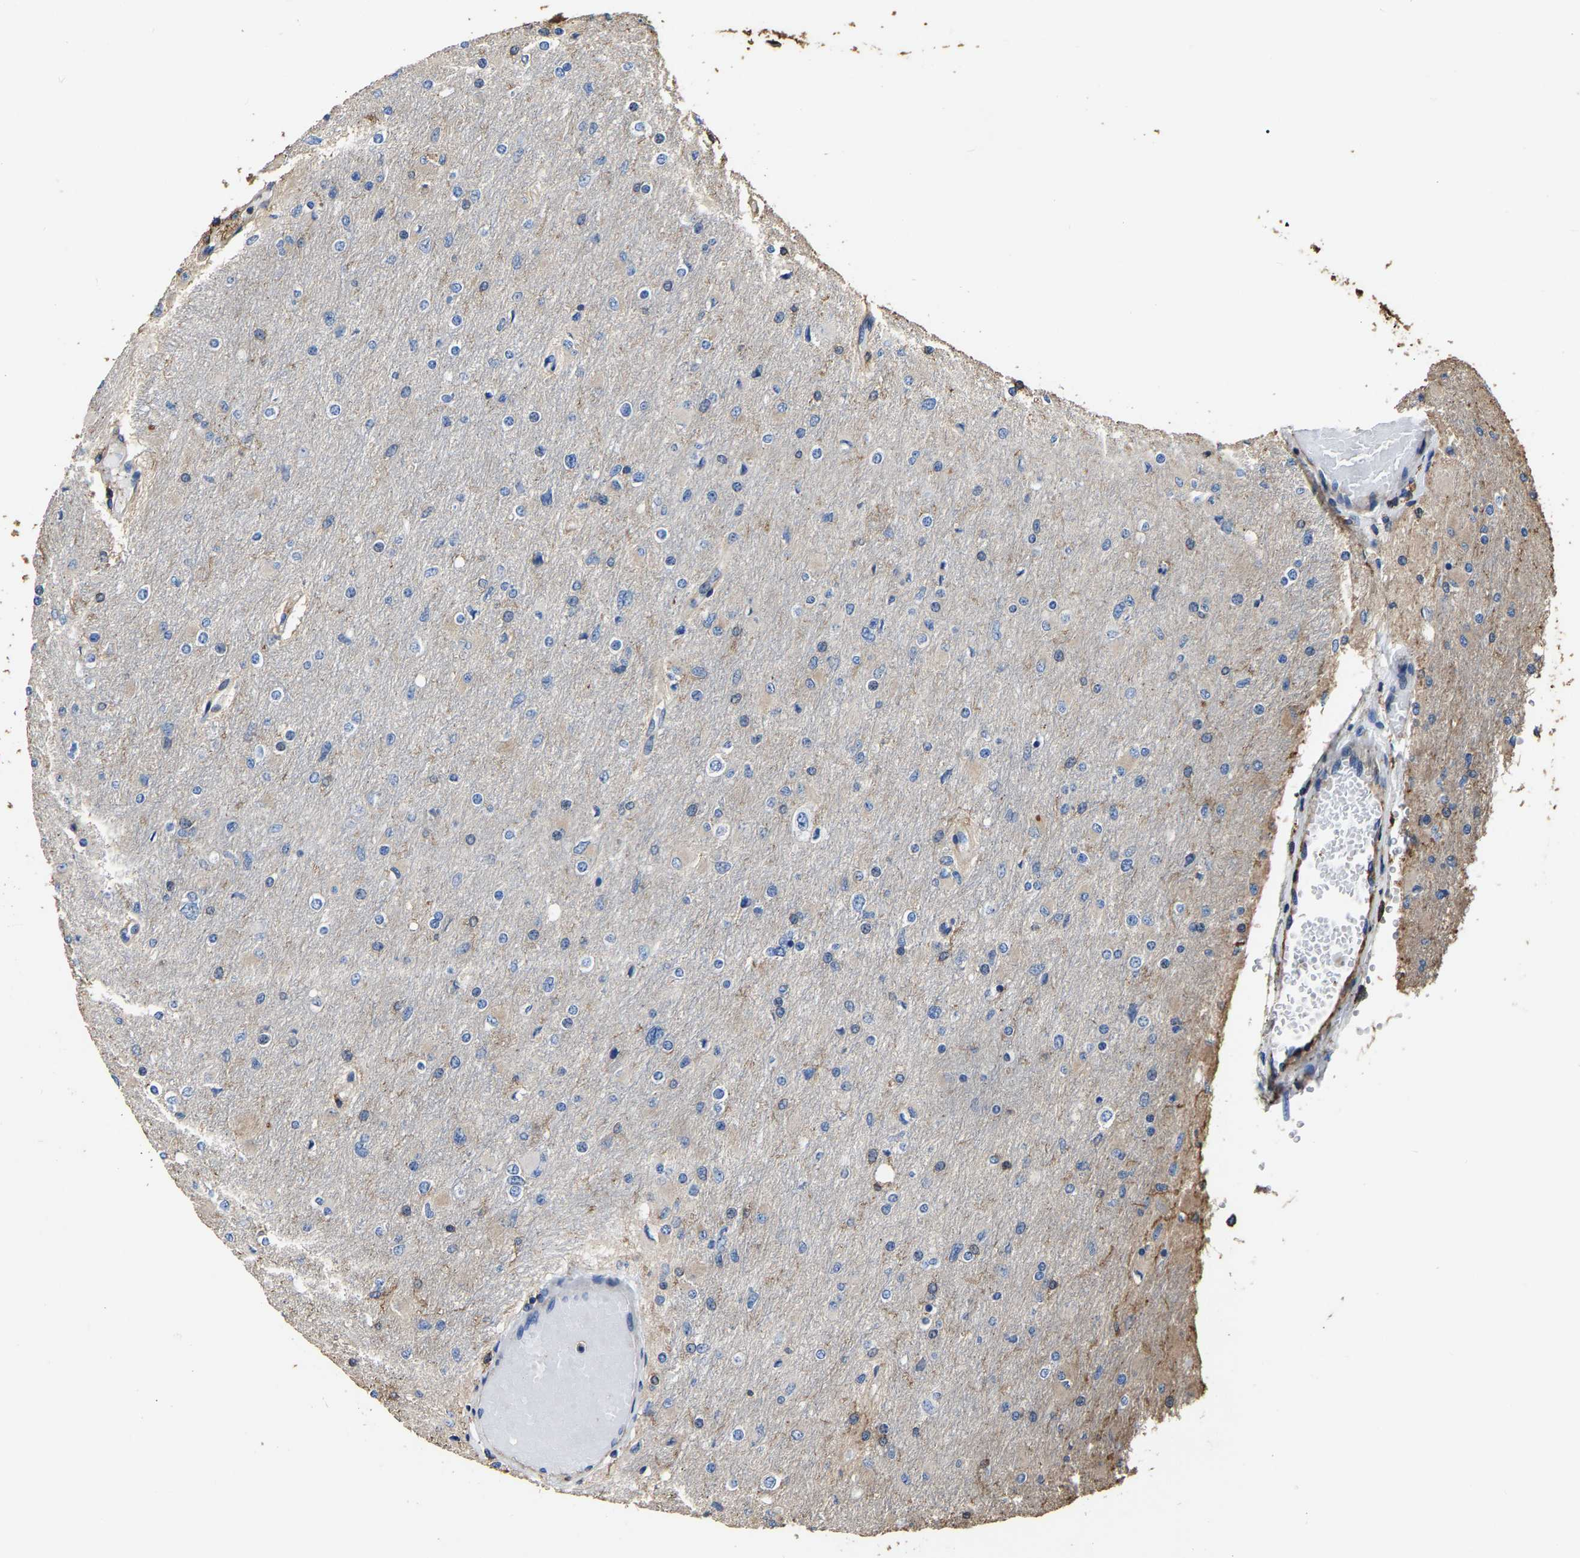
{"staining": {"intensity": "weak", "quantity": "<25%", "location": "cytoplasmic/membranous"}, "tissue": "glioma", "cell_type": "Tumor cells", "image_type": "cancer", "snomed": [{"axis": "morphology", "description": "Glioma, malignant, High grade"}, {"axis": "topography", "description": "Cerebral cortex"}], "caption": "The image exhibits no staining of tumor cells in glioma.", "gene": "ARMT1", "patient": {"sex": "female", "age": 36}}